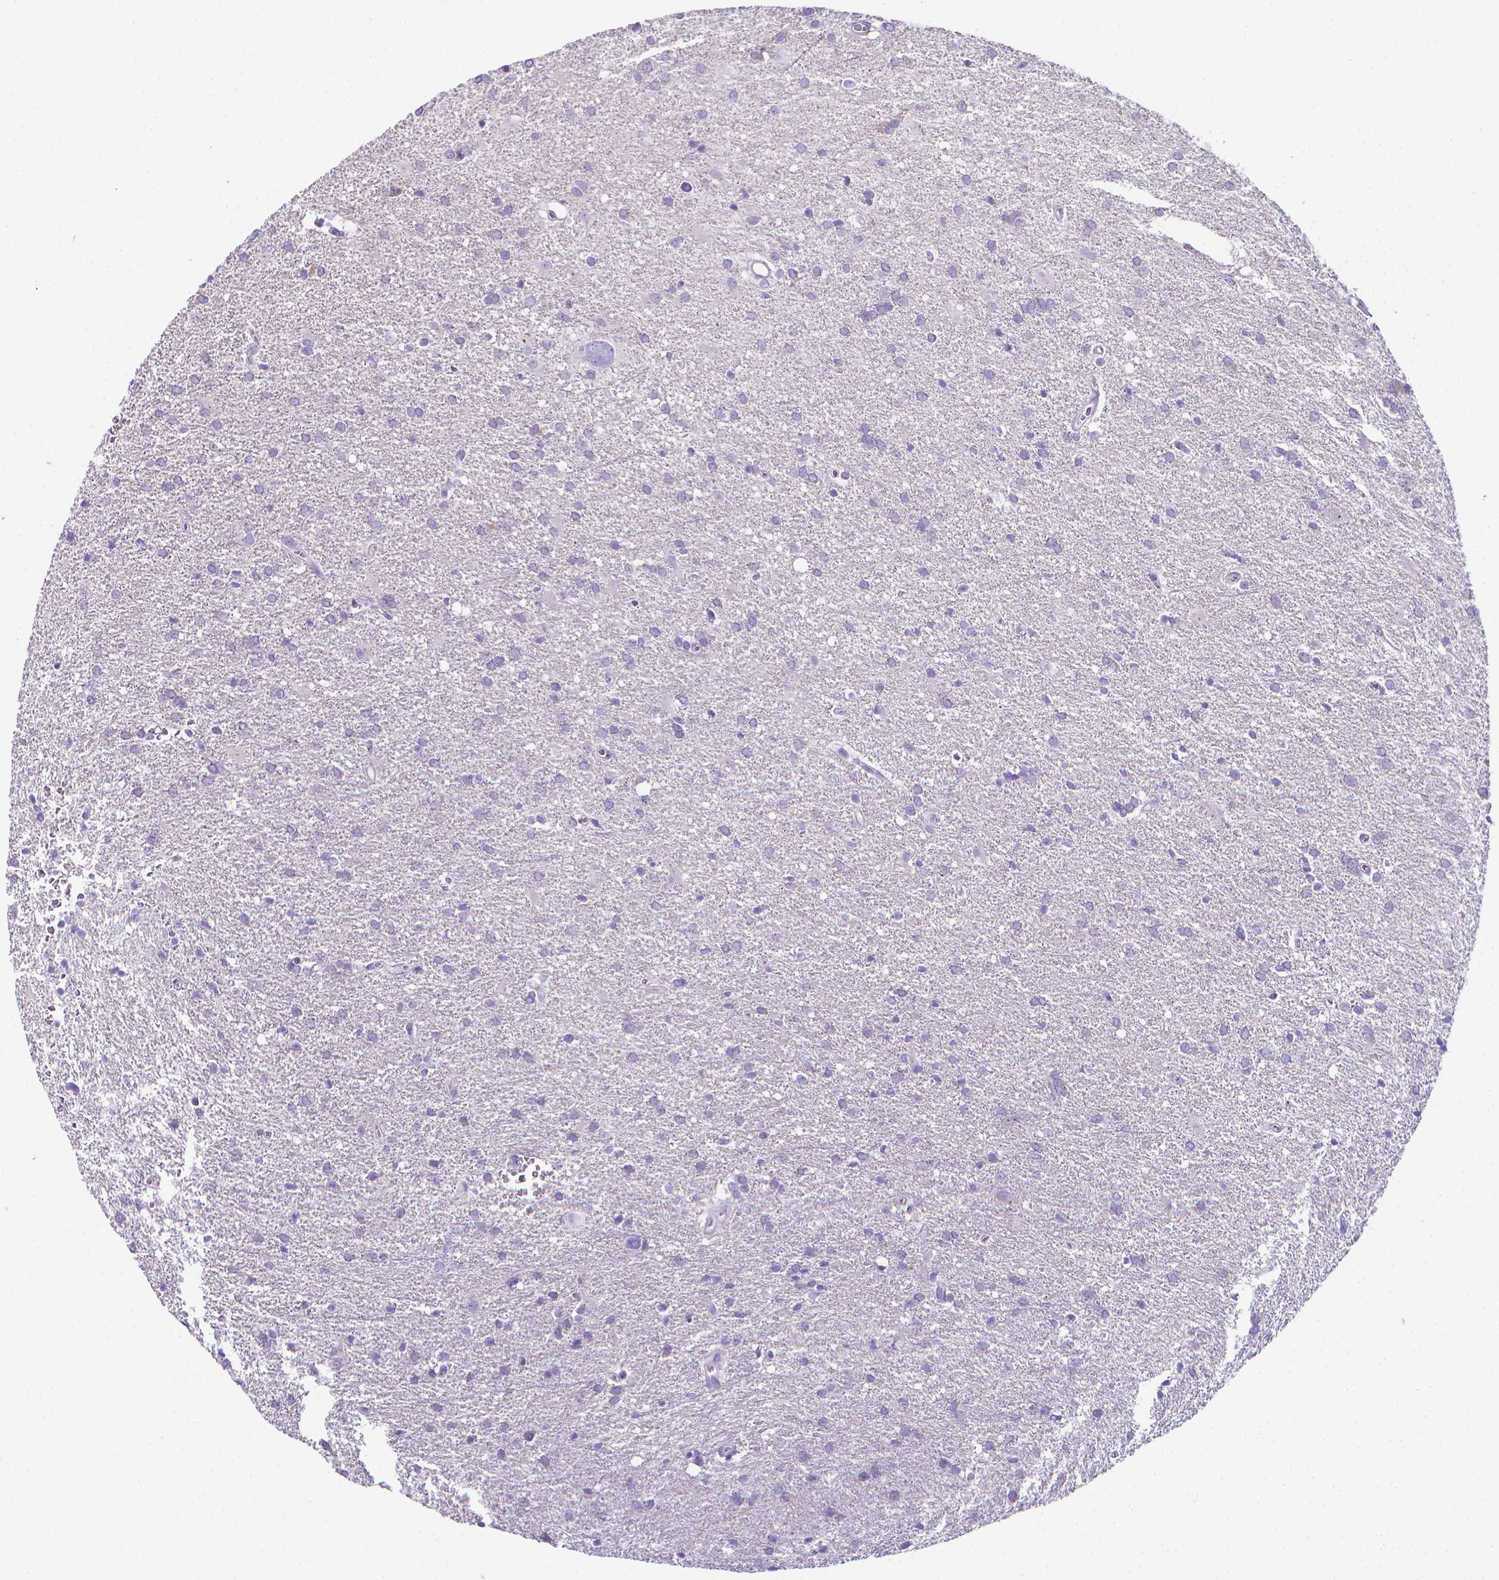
{"staining": {"intensity": "negative", "quantity": "none", "location": "none"}, "tissue": "glioma", "cell_type": "Tumor cells", "image_type": "cancer", "snomed": [{"axis": "morphology", "description": "Glioma, malignant, Low grade"}, {"axis": "topography", "description": "Brain"}], "caption": "This histopathology image is of glioma stained with immunohistochemistry to label a protein in brown with the nuclei are counter-stained blue. There is no staining in tumor cells.", "gene": "LRRC73", "patient": {"sex": "male", "age": 66}}